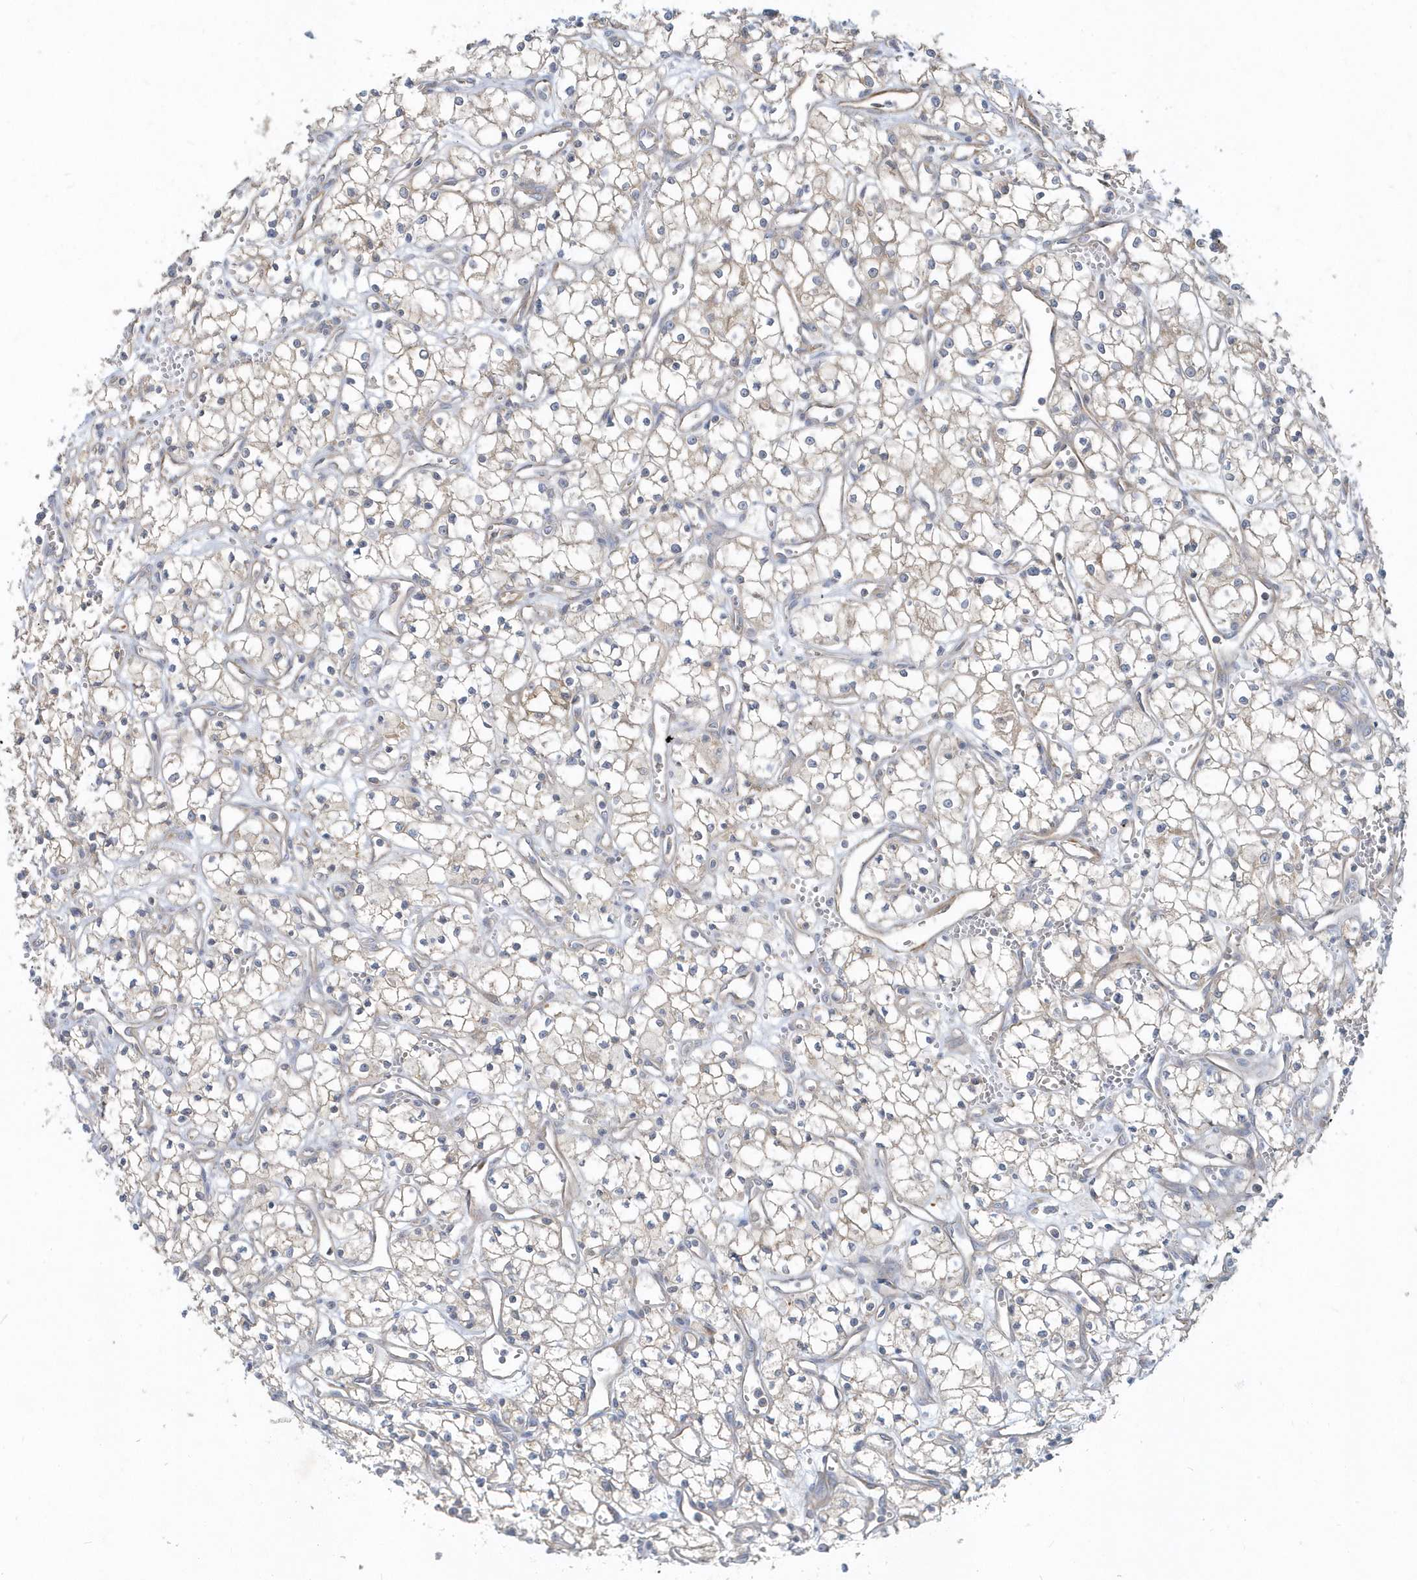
{"staining": {"intensity": "negative", "quantity": "none", "location": "none"}, "tissue": "renal cancer", "cell_type": "Tumor cells", "image_type": "cancer", "snomed": [{"axis": "morphology", "description": "Adenocarcinoma, NOS"}, {"axis": "topography", "description": "Kidney"}], "caption": "The micrograph displays no significant positivity in tumor cells of renal cancer.", "gene": "LEXM", "patient": {"sex": "male", "age": 59}}